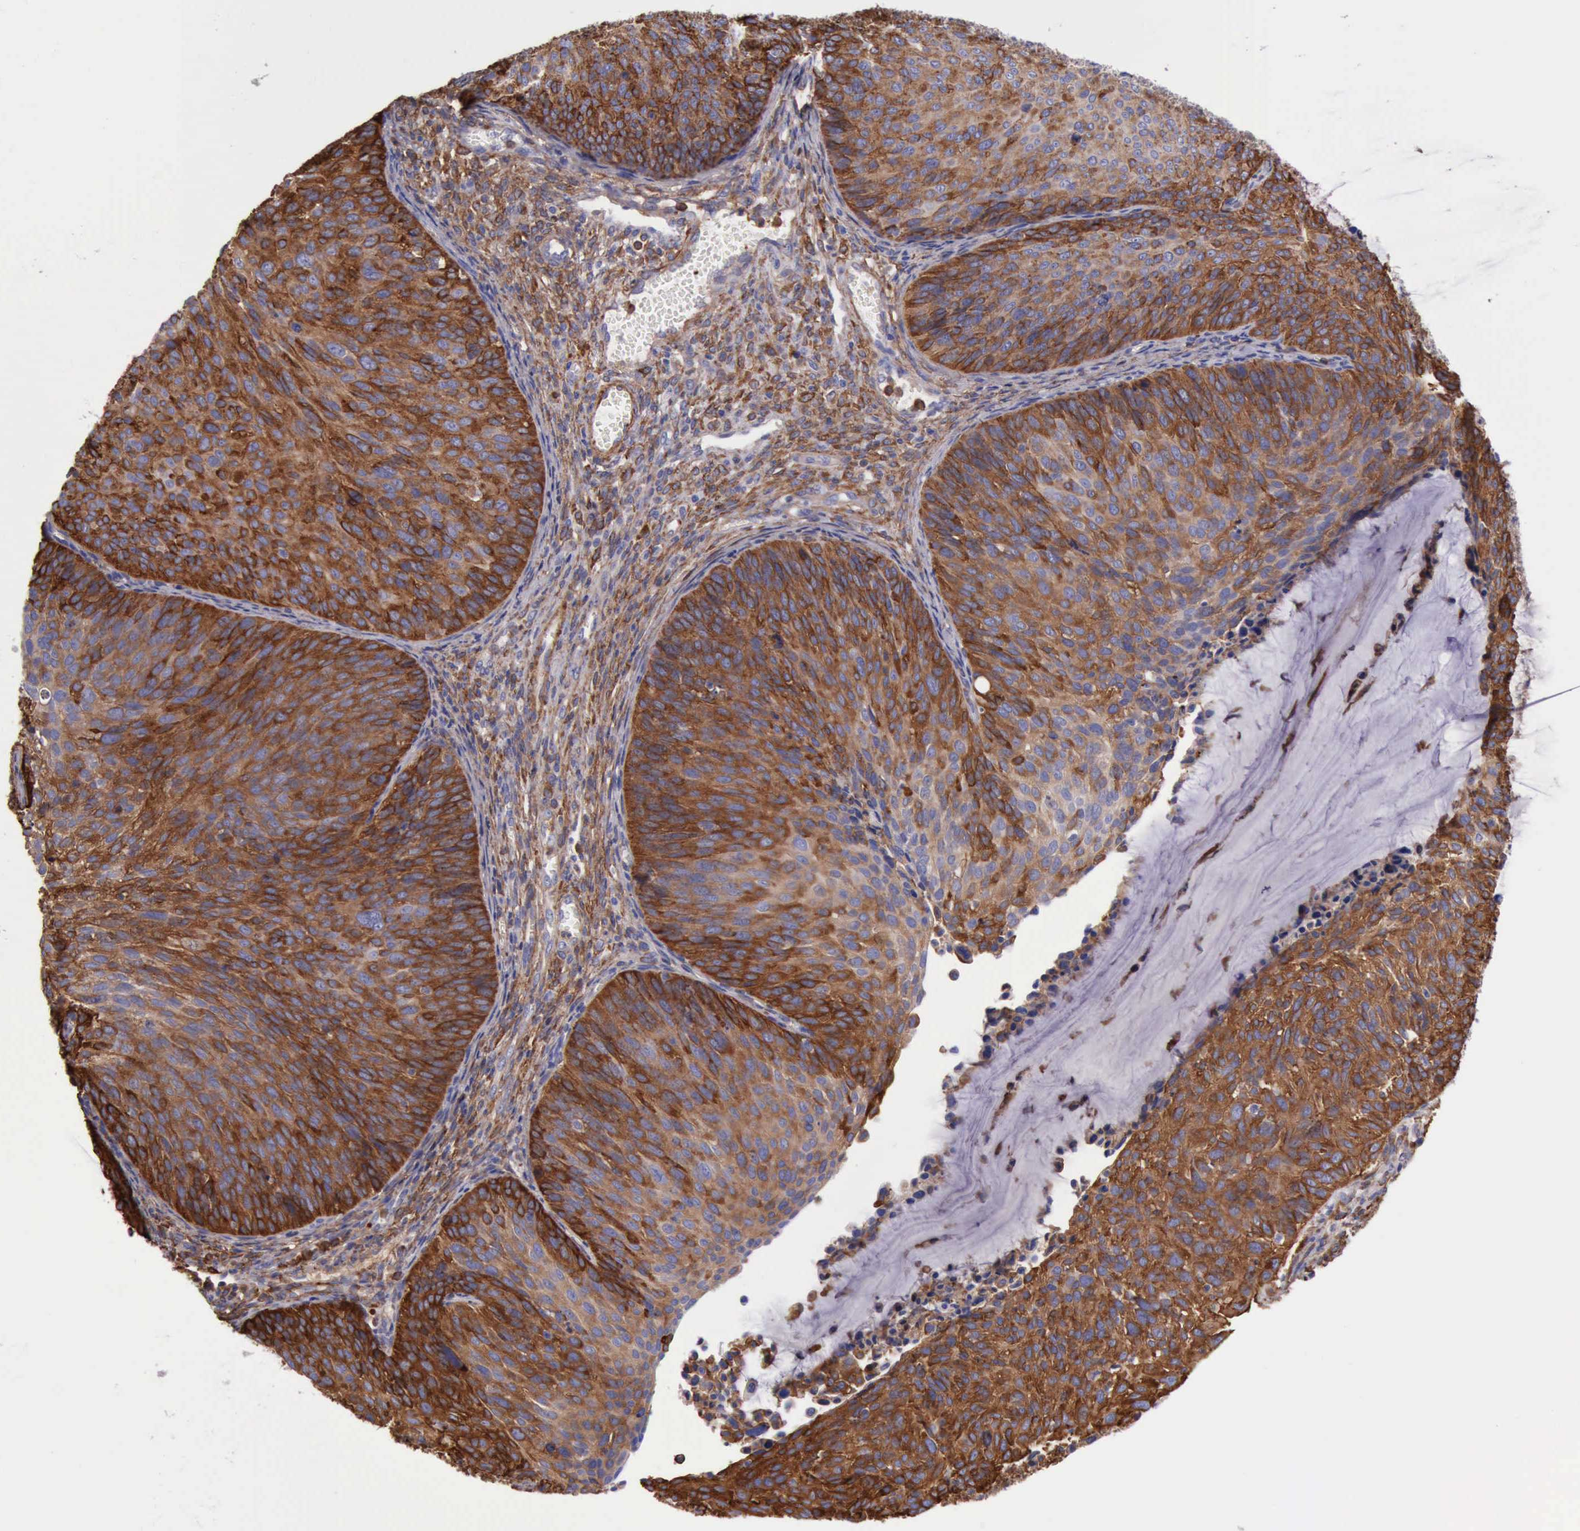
{"staining": {"intensity": "strong", "quantity": ">75%", "location": "cytoplasmic/membranous"}, "tissue": "cervical cancer", "cell_type": "Tumor cells", "image_type": "cancer", "snomed": [{"axis": "morphology", "description": "Squamous cell carcinoma, NOS"}, {"axis": "topography", "description": "Cervix"}], "caption": "Immunohistochemistry (IHC) histopathology image of human cervical cancer stained for a protein (brown), which reveals high levels of strong cytoplasmic/membranous expression in about >75% of tumor cells.", "gene": "FLNA", "patient": {"sex": "female", "age": 36}}